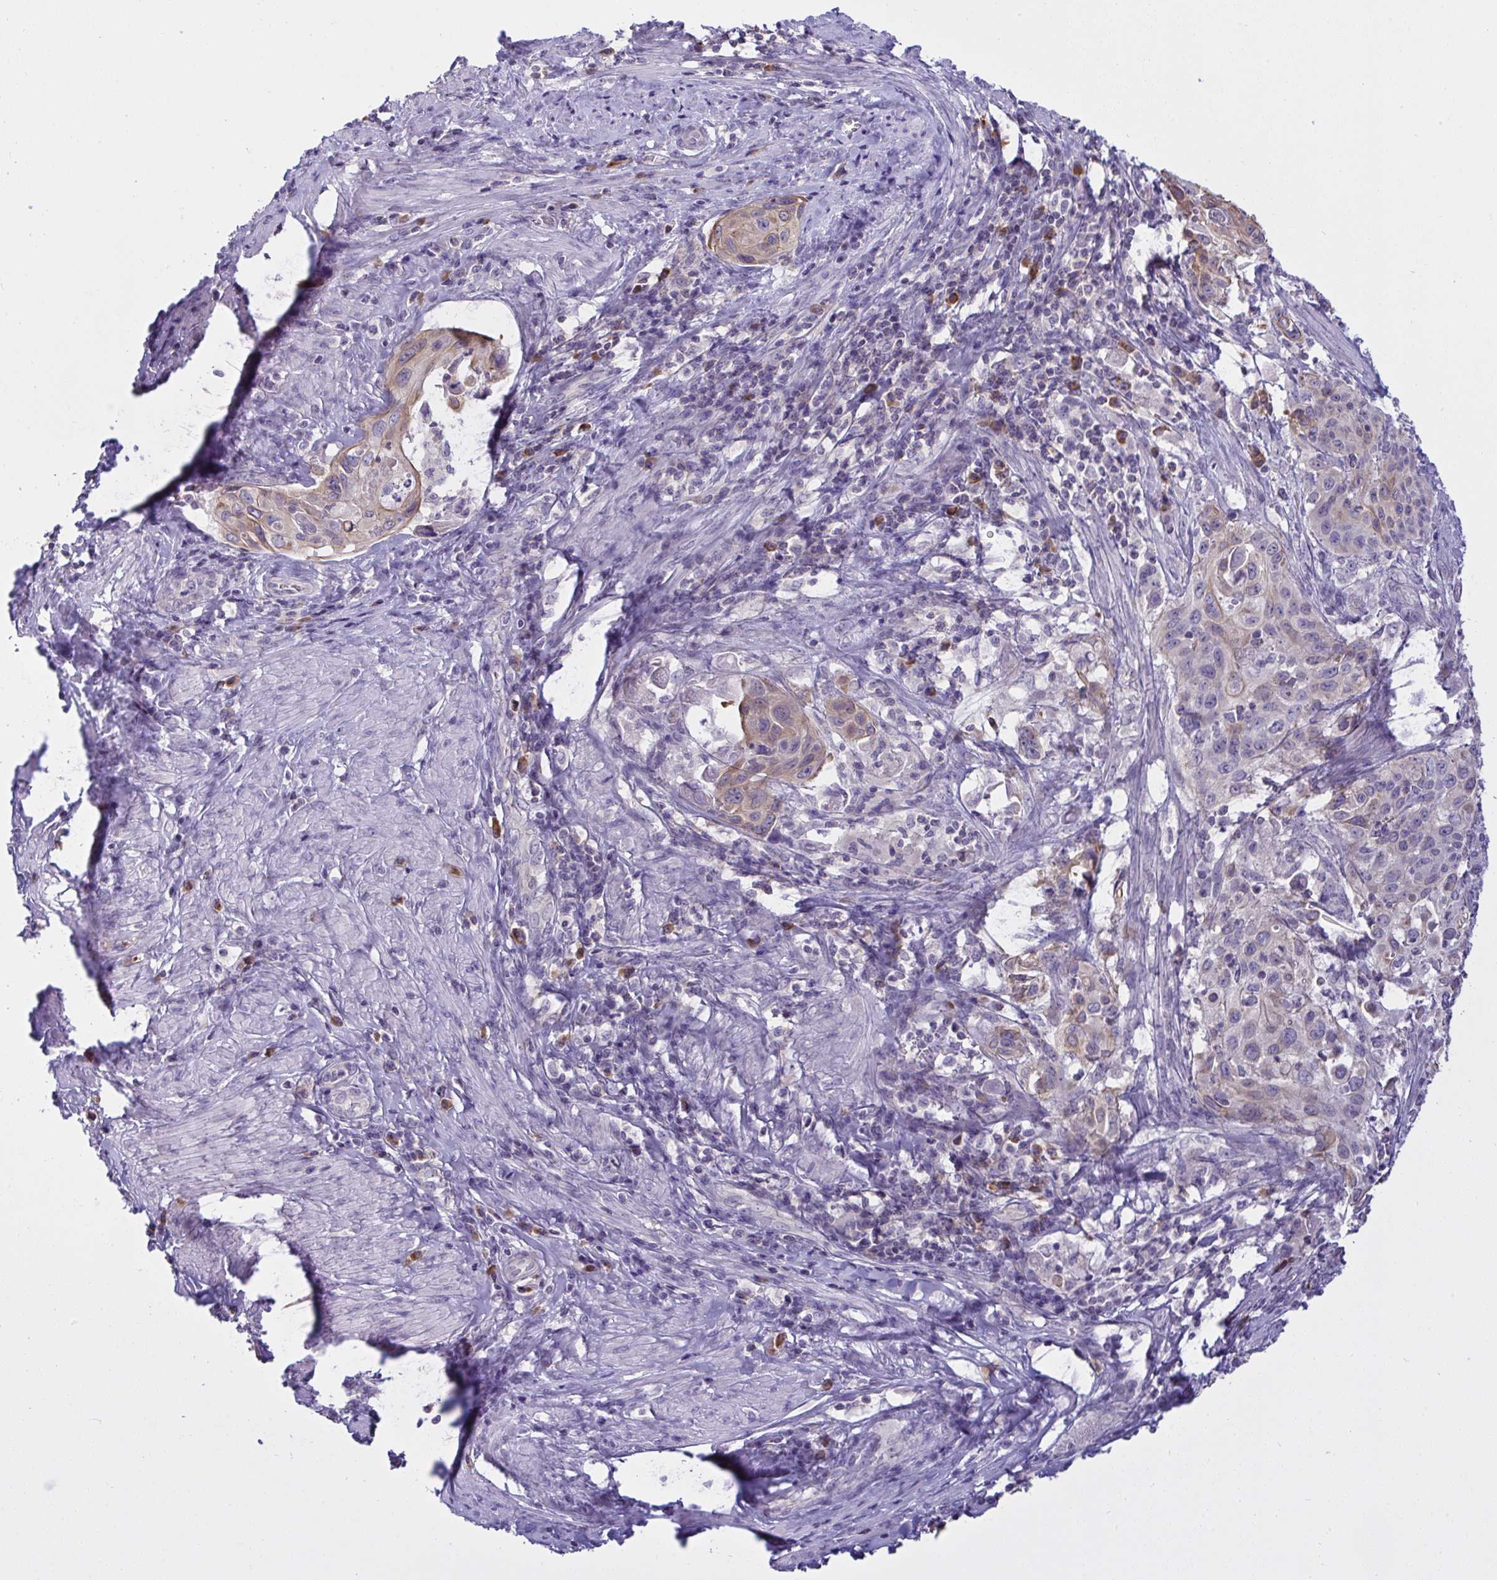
{"staining": {"intensity": "weak", "quantity": "<25%", "location": "cytoplasmic/membranous"}, "tissue": "cervical cancer", "cell_type": "Tumor cells", "image_type": "cancer", "snomed": [{"axis": "morphology", "description": "Squamous cell carcinoma, NOS"}, {"axis": "topography", "description": "Cervix"}], "caption": "Image shows no significant protein expression in tumor cells of squamous cell carcinoma (cervical). (DAB (3,3'-diaminobenzidine) immunohistochemistry (IHC), high magnification).", "gene": "TMEM41A", "patient": {"sex": "female", "age": 65}}